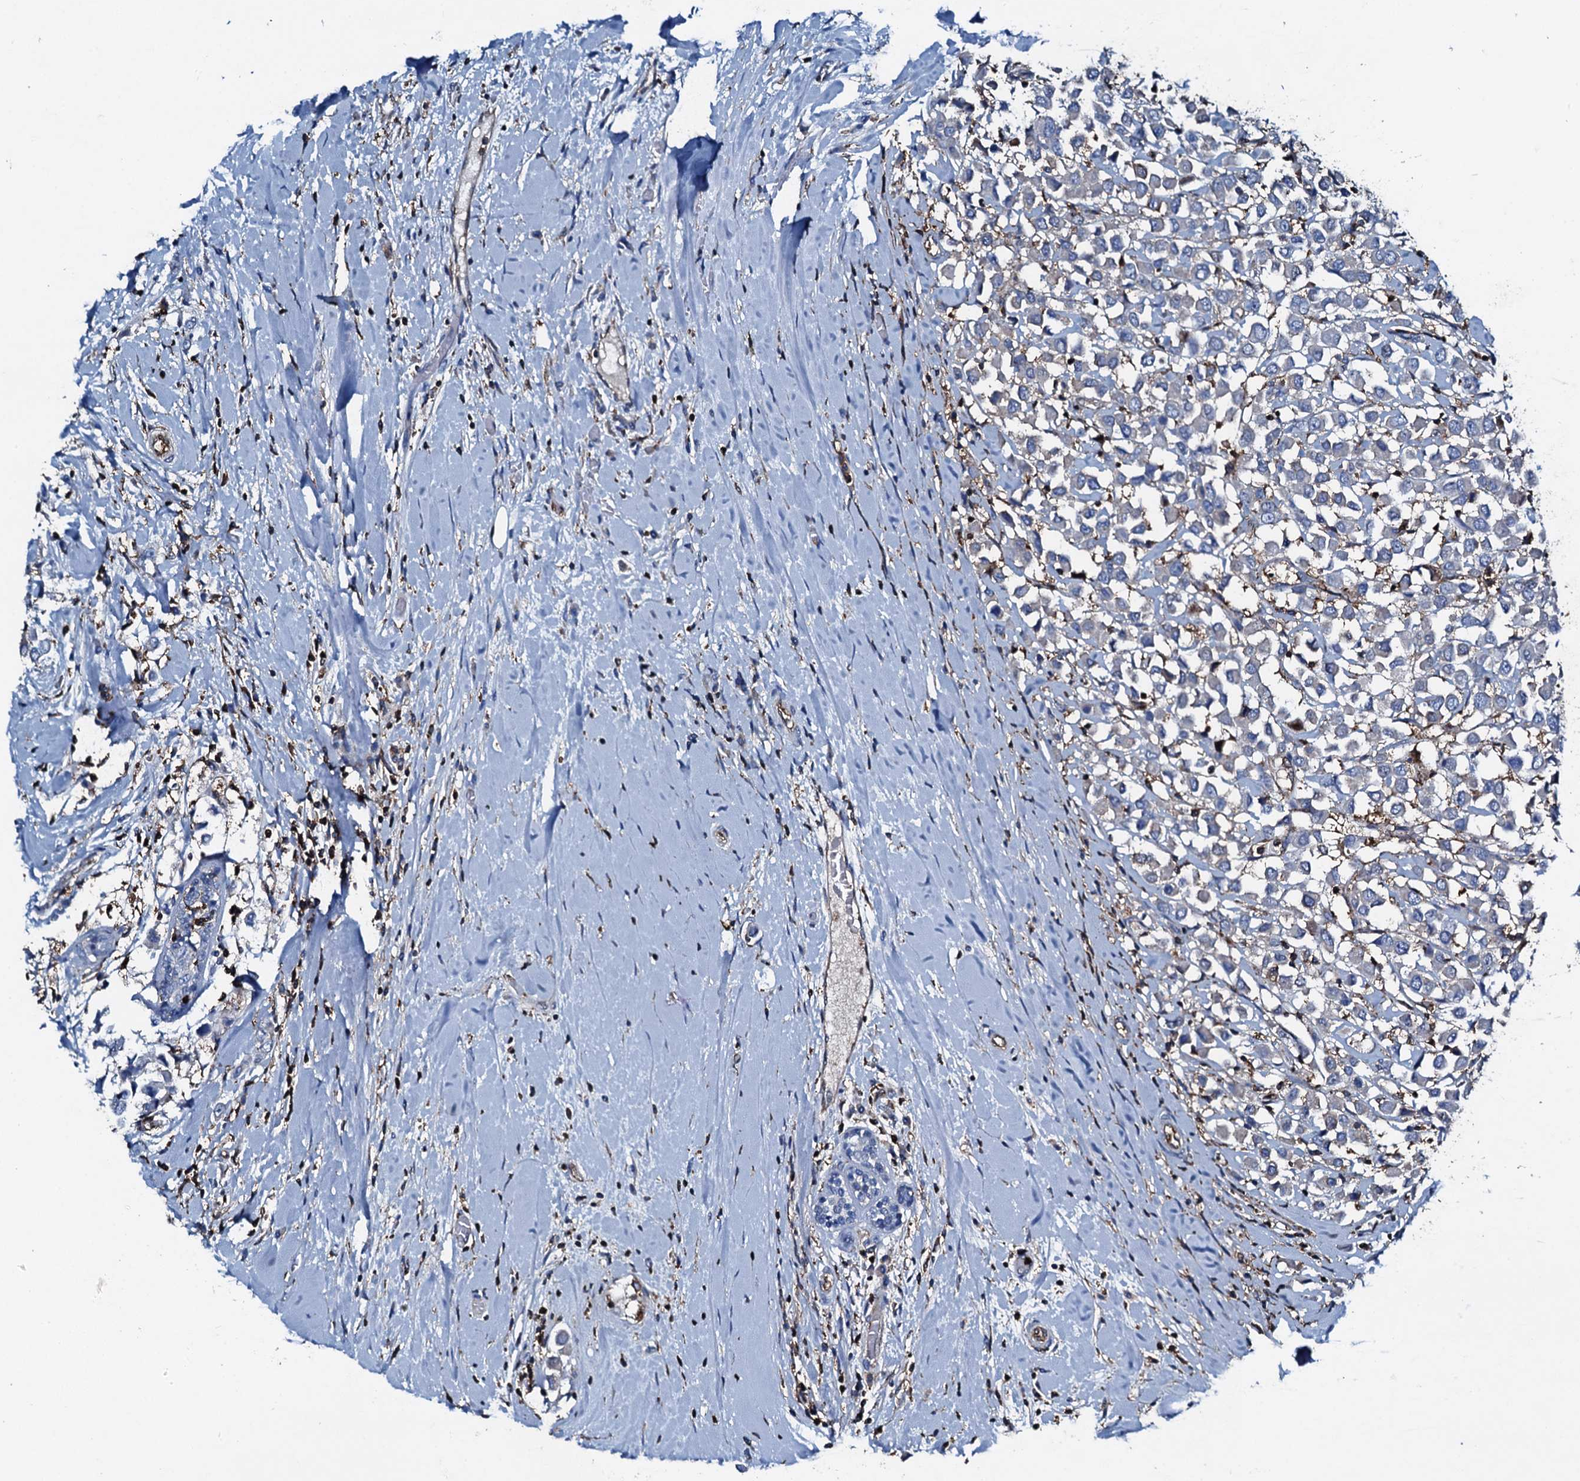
{"staining": {"intensity": "negative", "quantity": "none", "location": "none"}, "tissue": "breast cancer", "cell_type": "Tumor cells", "image_type": "cancer", "snomed": [{"axis": "morphology", "description": "Duct carcinoma"}, {"axis": "topography", "description": "Breast"}], "caption": "IHC image of neoplastic tissue: human breast cancer (intraductal carcinoma) stained with DAB displays no significant protein positivity in tumor cells. The staining was performed using DAB to visualize the protein expression in brown, while the nuclei were stained in blue with hematoxylin (Magnification: 20x).", "gene": "MS4A4E", "patient": {"sex": "female", "age": 61}}